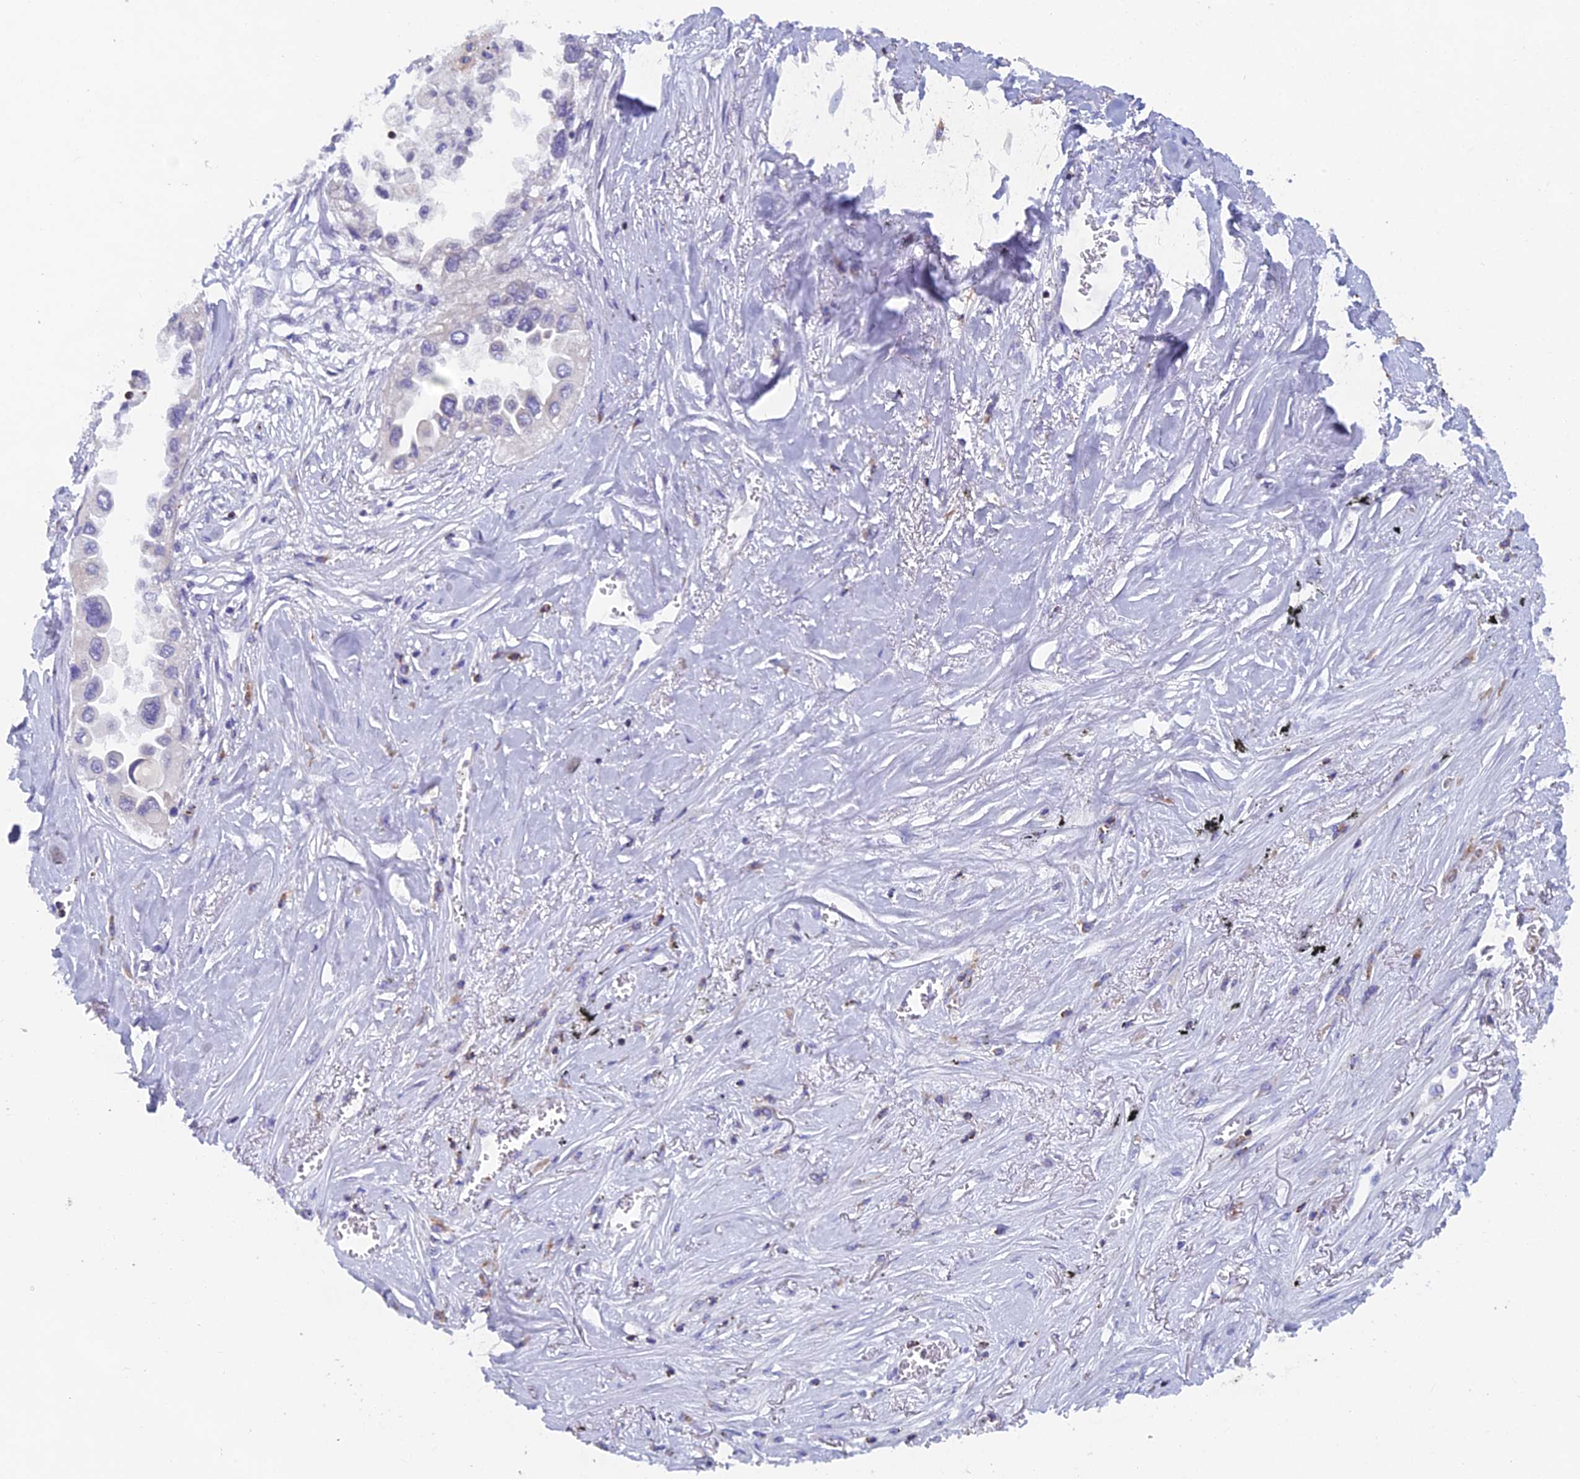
{"staining": {"intensity": "negative", "quantity": "none", "location": "none"}, "tissue": "lung cancer", "cell_type": "Tumor cells", "image_type": "cancer", "snomed": [{"axis": "morphology", "description": "Adenocarcinoma, NOS"}, {"axis": "topography", "description": "Lung"}], "caption": "A high-resolution image shows immunohistochemistry (IHC) staining of lung cancer (adenocarcinoma), which displays no significant staining in tumor cells.", "gene": "ABI3BP", "patient": {"sex": "female", "age": 76}}